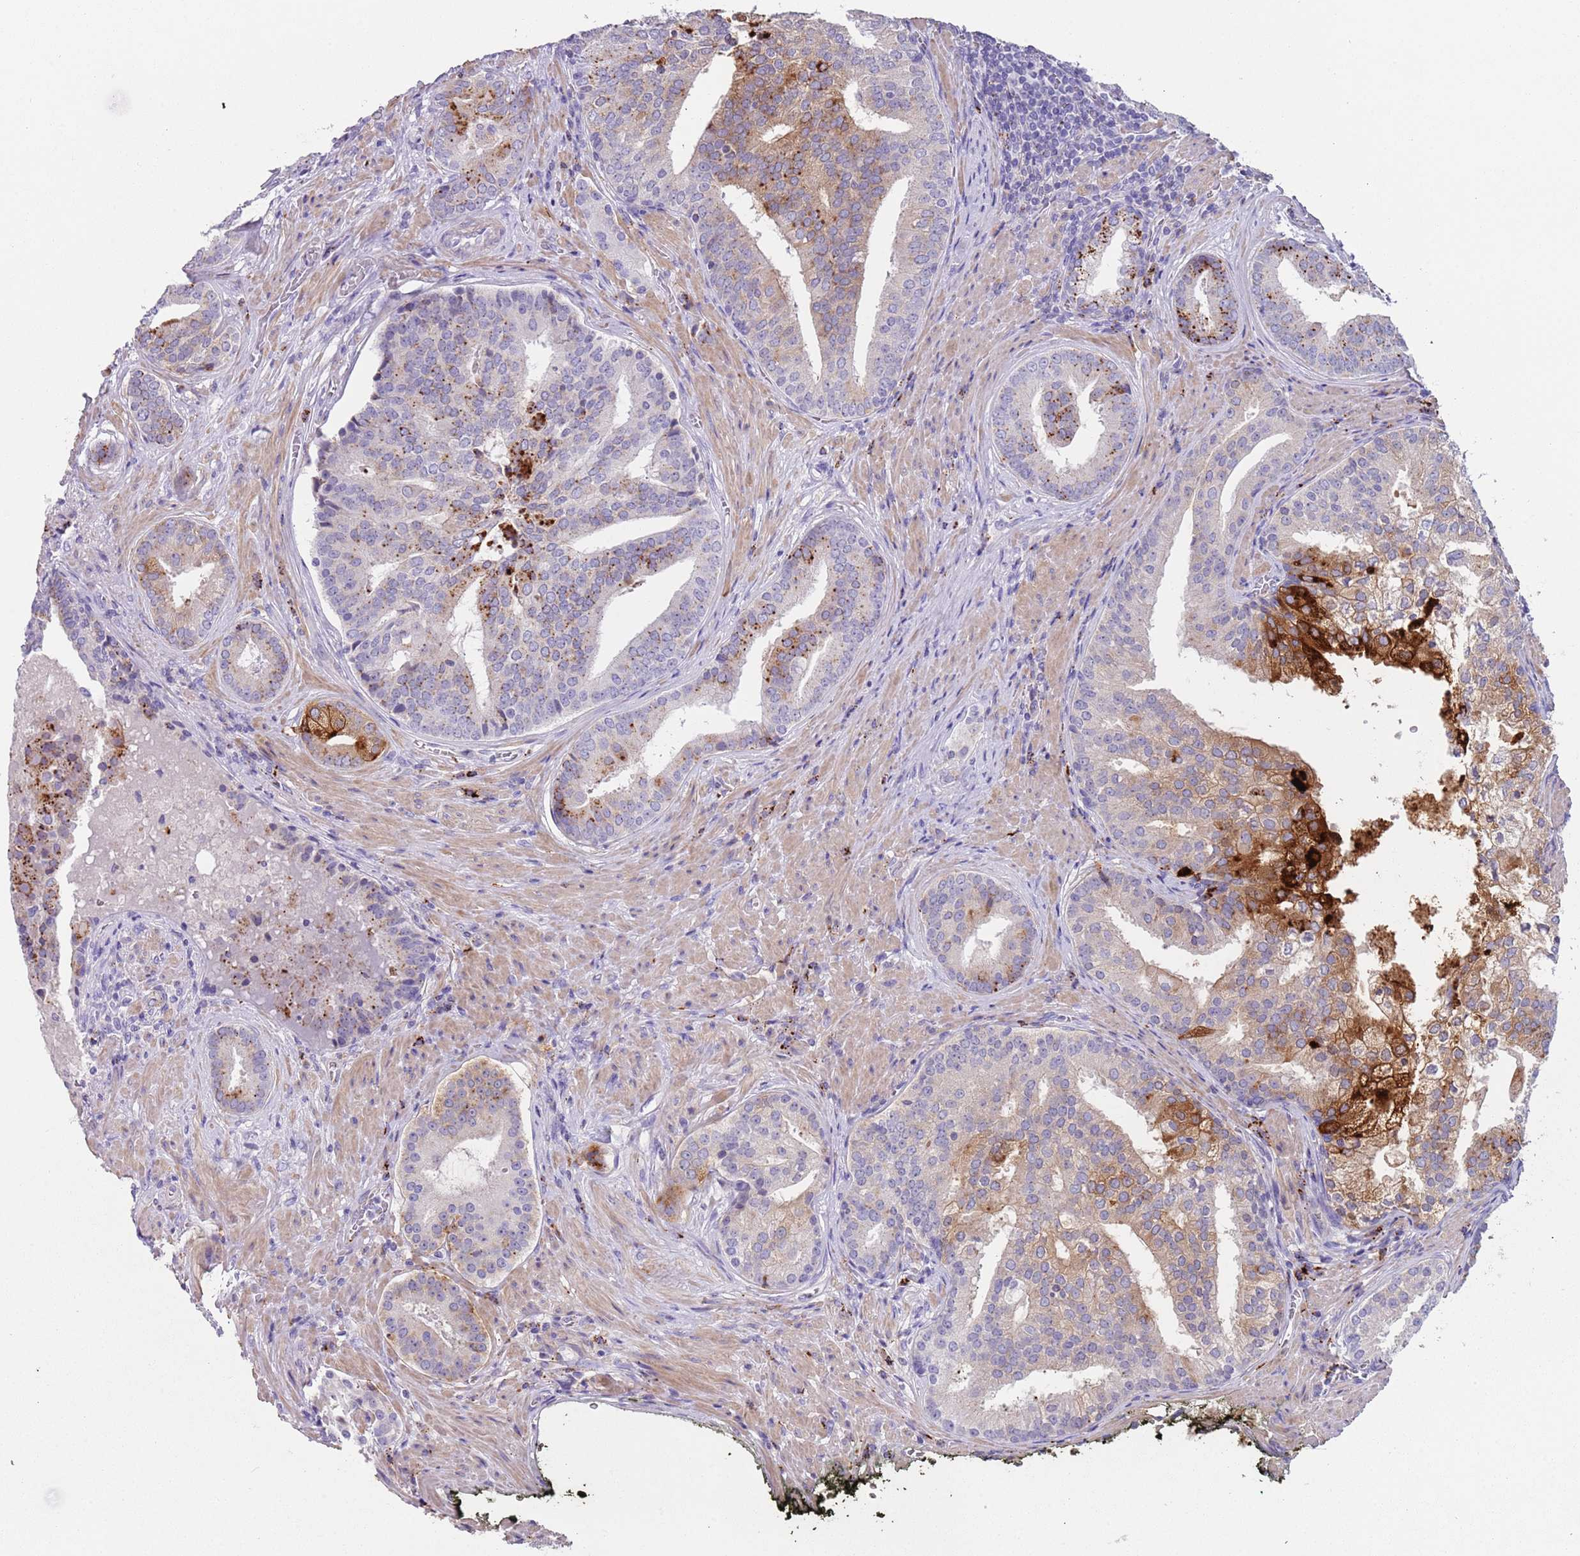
{"staining": {"intensity": "strong", "quantity": "<25%", "location": "cytoplasmic/membranous"}, "tissue": "prostate cancer", "cell_type": "Tumor cells", "image_type": "cancer", "snomed": [{"axis": "morphology", "description": "Adenocarcinoma, High grade"}, {"axis": "topography", "description": "Prostate"}], "caption": "Immunohistochemical staining of prostate cancer reveals medium levels of strong cytoplasmic/membranous staining in approximately <25% of tumor cells.", "gene": "LRRN3", "patient": {"sex": "male", "age": 55}}